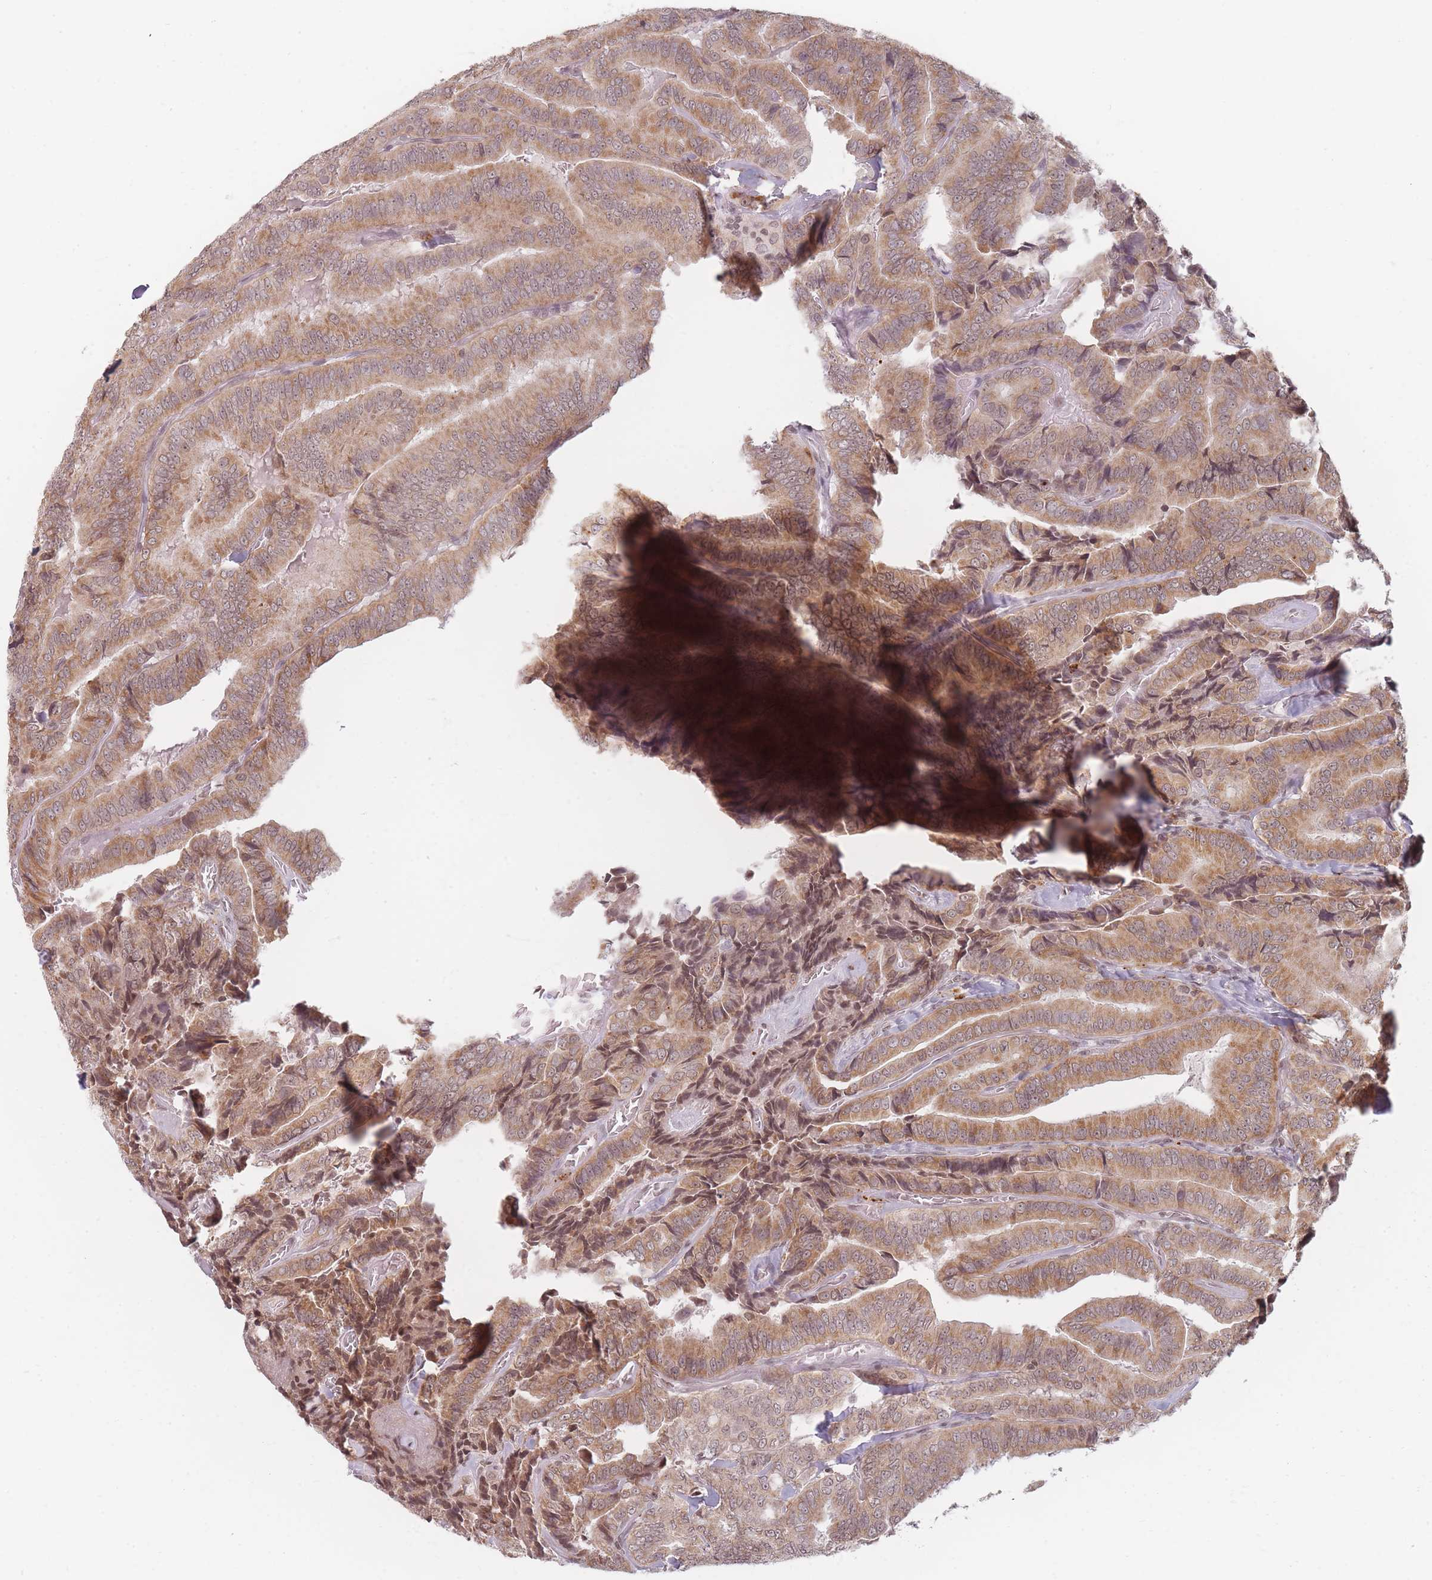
{"staining": {"intensity": "moderate", "quantity": ">75%", "location": "cytoplasmic/membranous,nuclear"}, "tissue": "thyroid cancer", "cell_type": "Tumor cells", "image_type": "cancer", "snomed": [{"axis": "morphology", "description": "Papillary adenocarcinoma, NOS"}, {"axis": "topography", "description": "Thyroid gland"}], "caption": "IHC image of papillary adenocarcinoma (thyroid) stained for a protein (brown), which demonstrates medium levels of moderate cytoplasmic/membranous and nuclear staining in approximately >75% of tumor cells.", "gene": "SPATA45", "patient": {"sex": "male", "age": 61}}